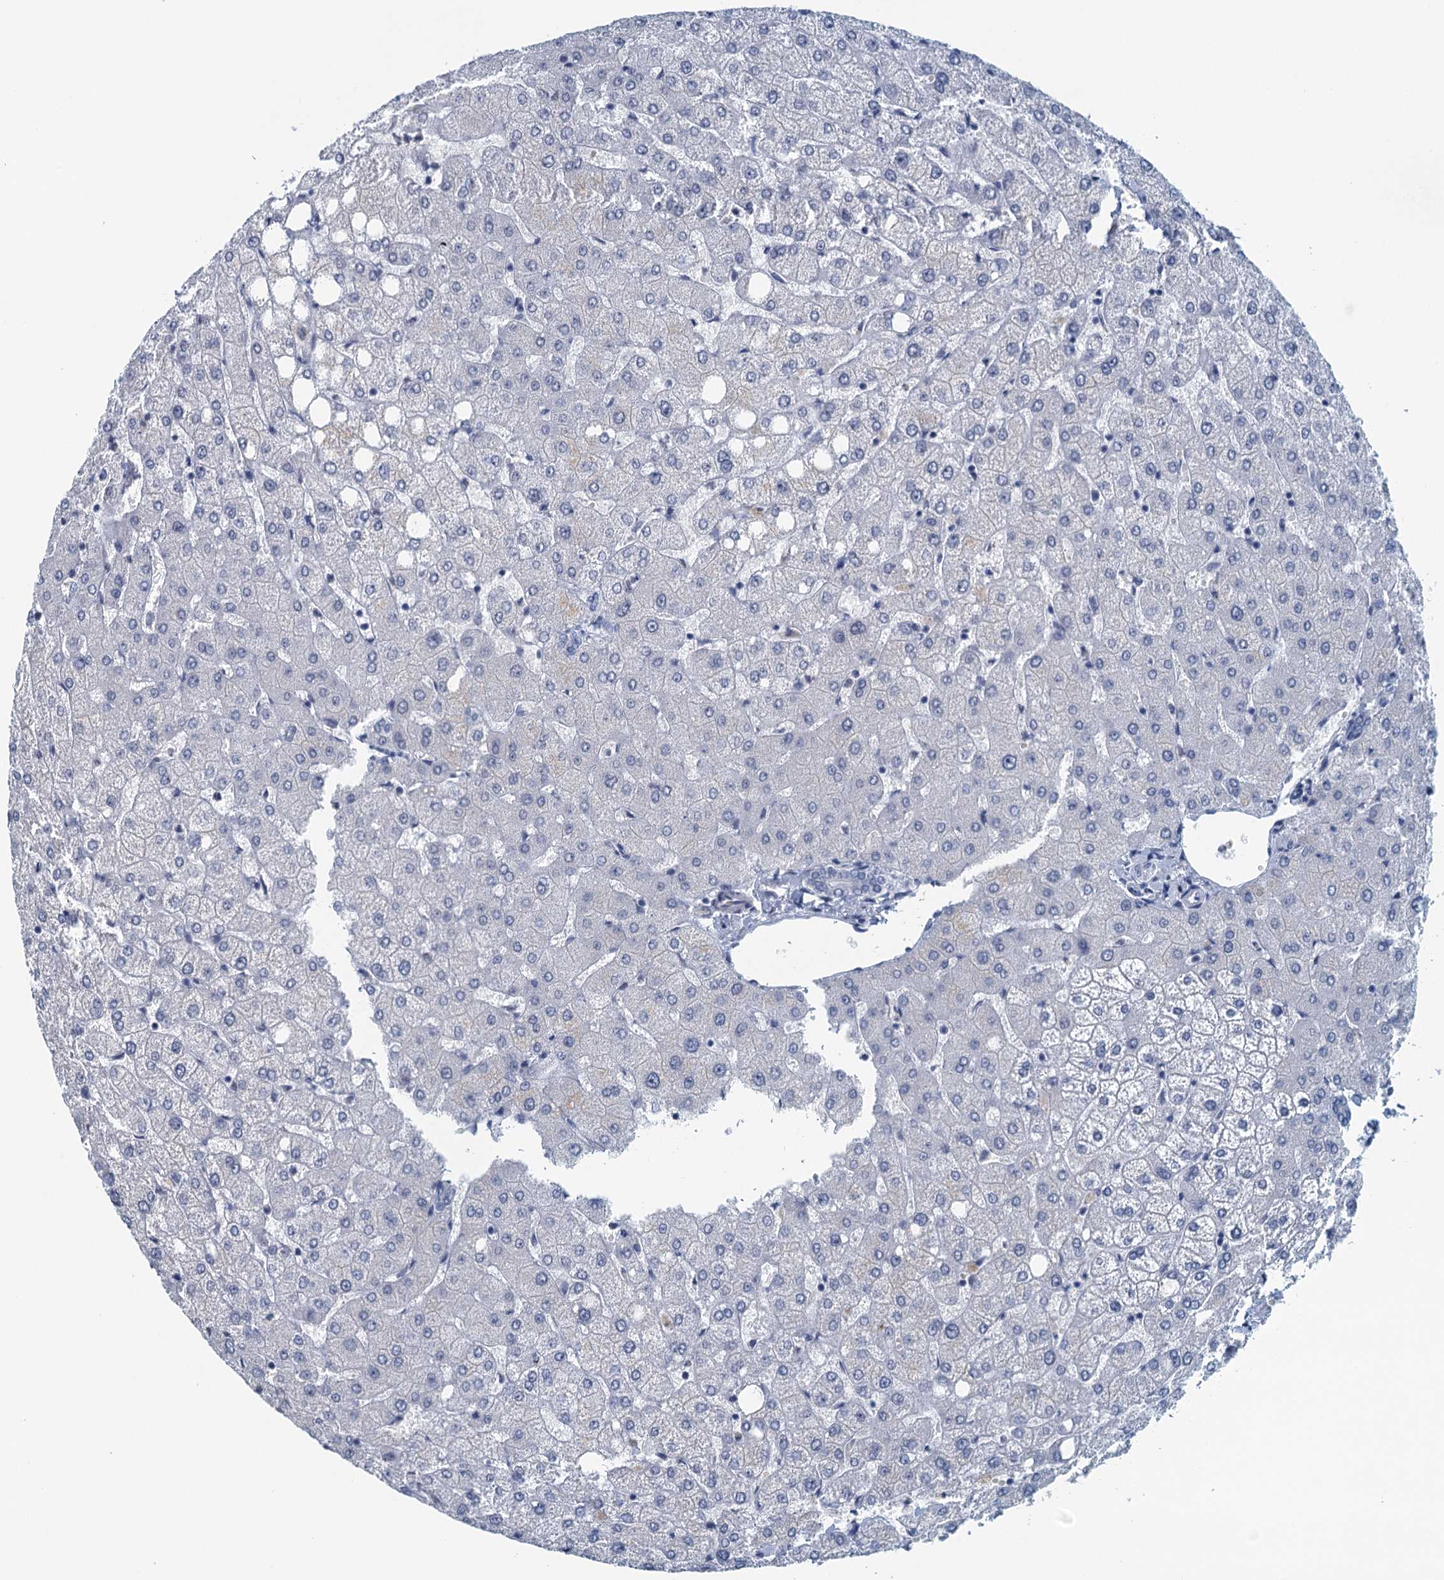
{"staining": {"intensity": "negative", "quantity": "none", "location": "none"}, "tissue": "liver", "cell_type": "Cholangiocytes", "image_type": "normal", "snomed": [{"axis": "morphology", "description": "Normal tissue, NOS"}, {"axis": "topography", "description": "Liver"}], "caption": "Cholangiocytes are negative for protein expression in unremarkable human liver. (DAB (3,3'-diaminobenzidine) immunohistochemistry with hematoxylin counter stain).", "gene": "TTLL9", "patient": {"sex": "female", "age": 54}}